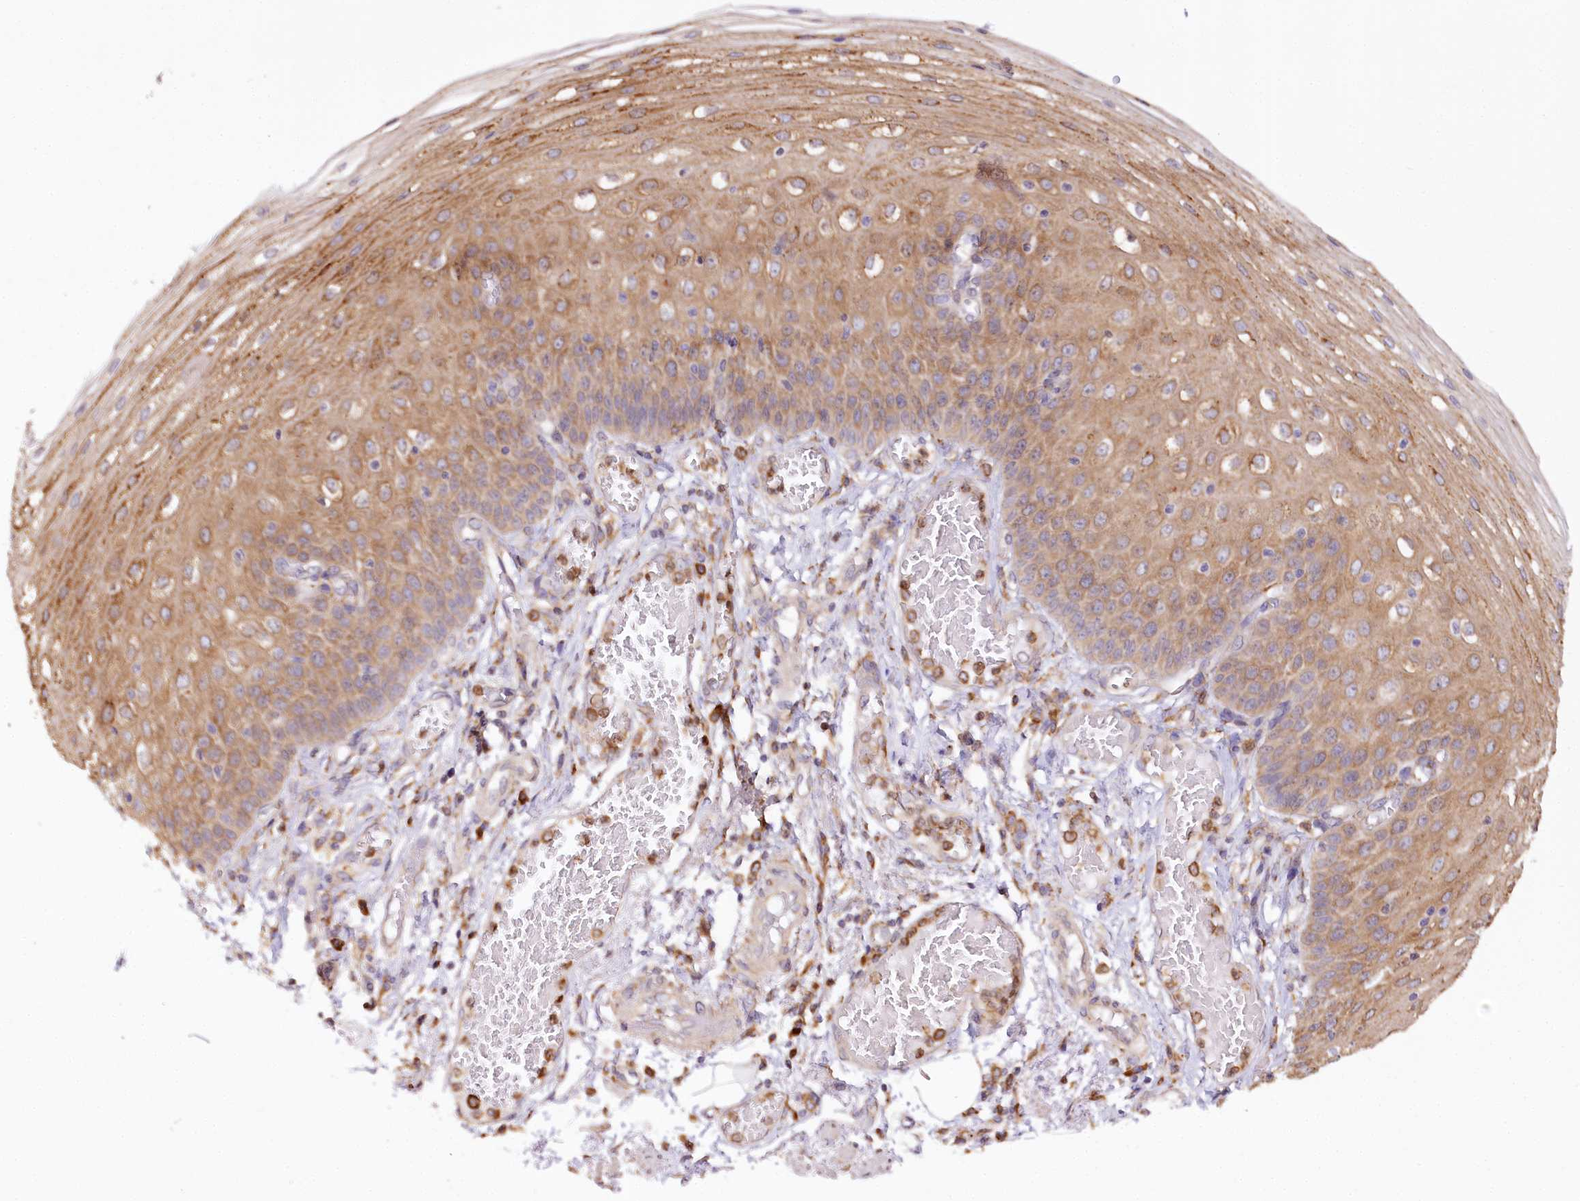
{"staining": {"intensity": "moderate", "quantity": ">75%", "location": "cytoplasmic/membranous"}, "tissue": "esophagus", "cell_type": "Squamous epithelial cells", "image_type": "normal", "snomed": [{"axis": "morphology", "description": "Normal tissue, NOS"}, {"axis": "topography", "description": "Esophagus"}], "caption": "Unremarkable esophagus was stained to show a protein in brown. There is medium levels of moderate cytoplasmic/membranous positivity in approximately >75% of squamous epithelial cells. The staining was performed using DAB to visualize the protein expression in brown, while the nuclei were stained in blue with hematoxylin (Magnification: 20x).", "gene": "VEGFA", "patient": {"sex": "male", "age": 81}}